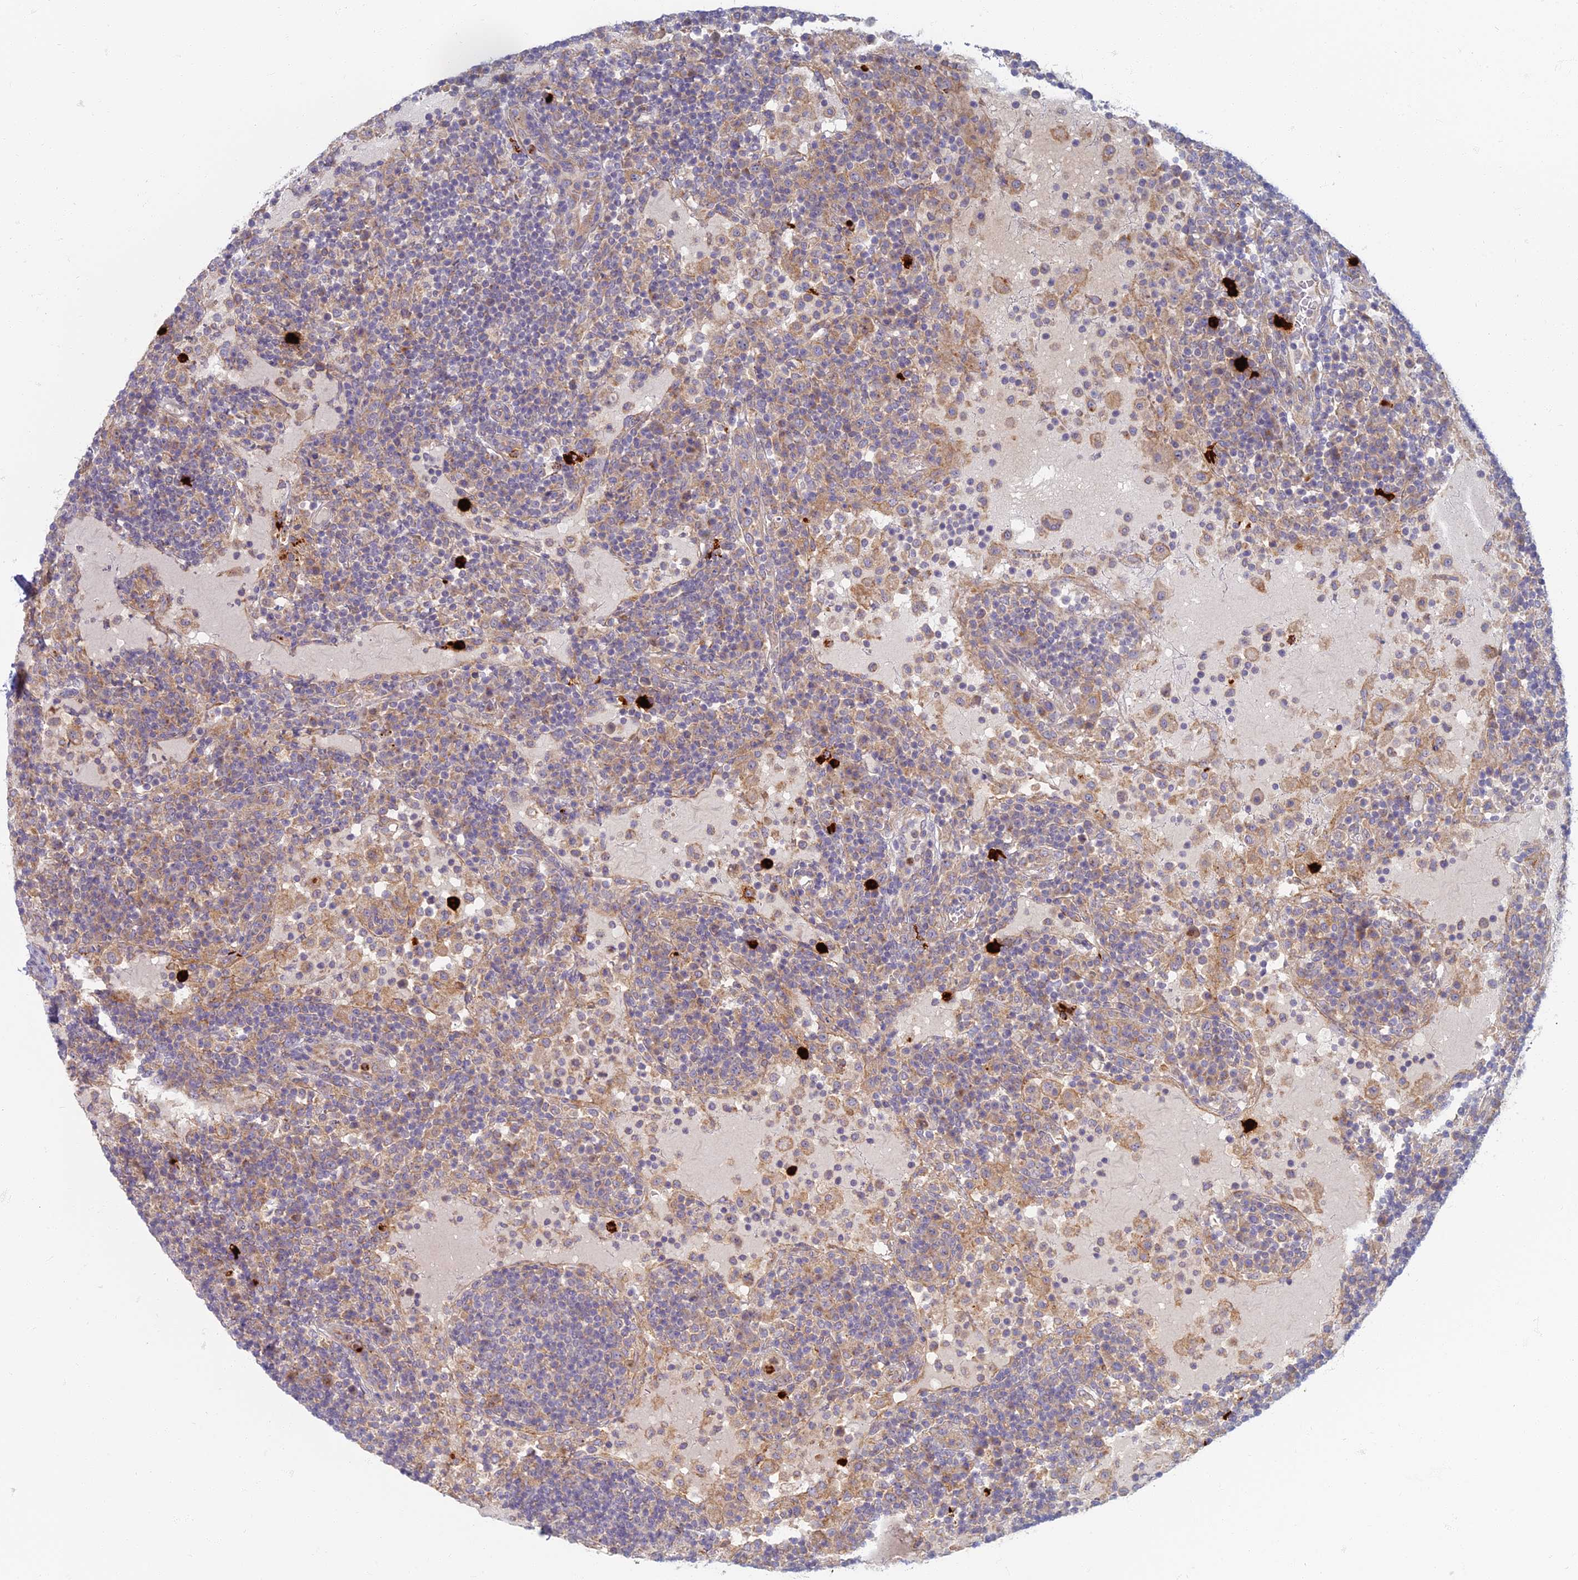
{"staining": {"intensity": "weak", "quantity": "25%-75%", "location": "cytoplasmic/membranous"}, "tissue": "lymph node", "cell_type": "Non-germinal center cells", "image_type": "normal", "snomed": [{"axis": "morphology", "description": "Normal tissue, NOS"}, {"axis": "topography", "description": "Lymph node"}], "caption": "Protein positivity by immunohistochemistry (IHC) exhibits weak cytoplasmic/membranous positivity in about 25%-75% of non-germinal center cells in normal lymph node. (DAB (3,3'-diaminobenzidine) = brown stain, brightfield microscopy at high magnification).", "gene": "PROX2", "patient": {"sex": "female", "age": 53}}